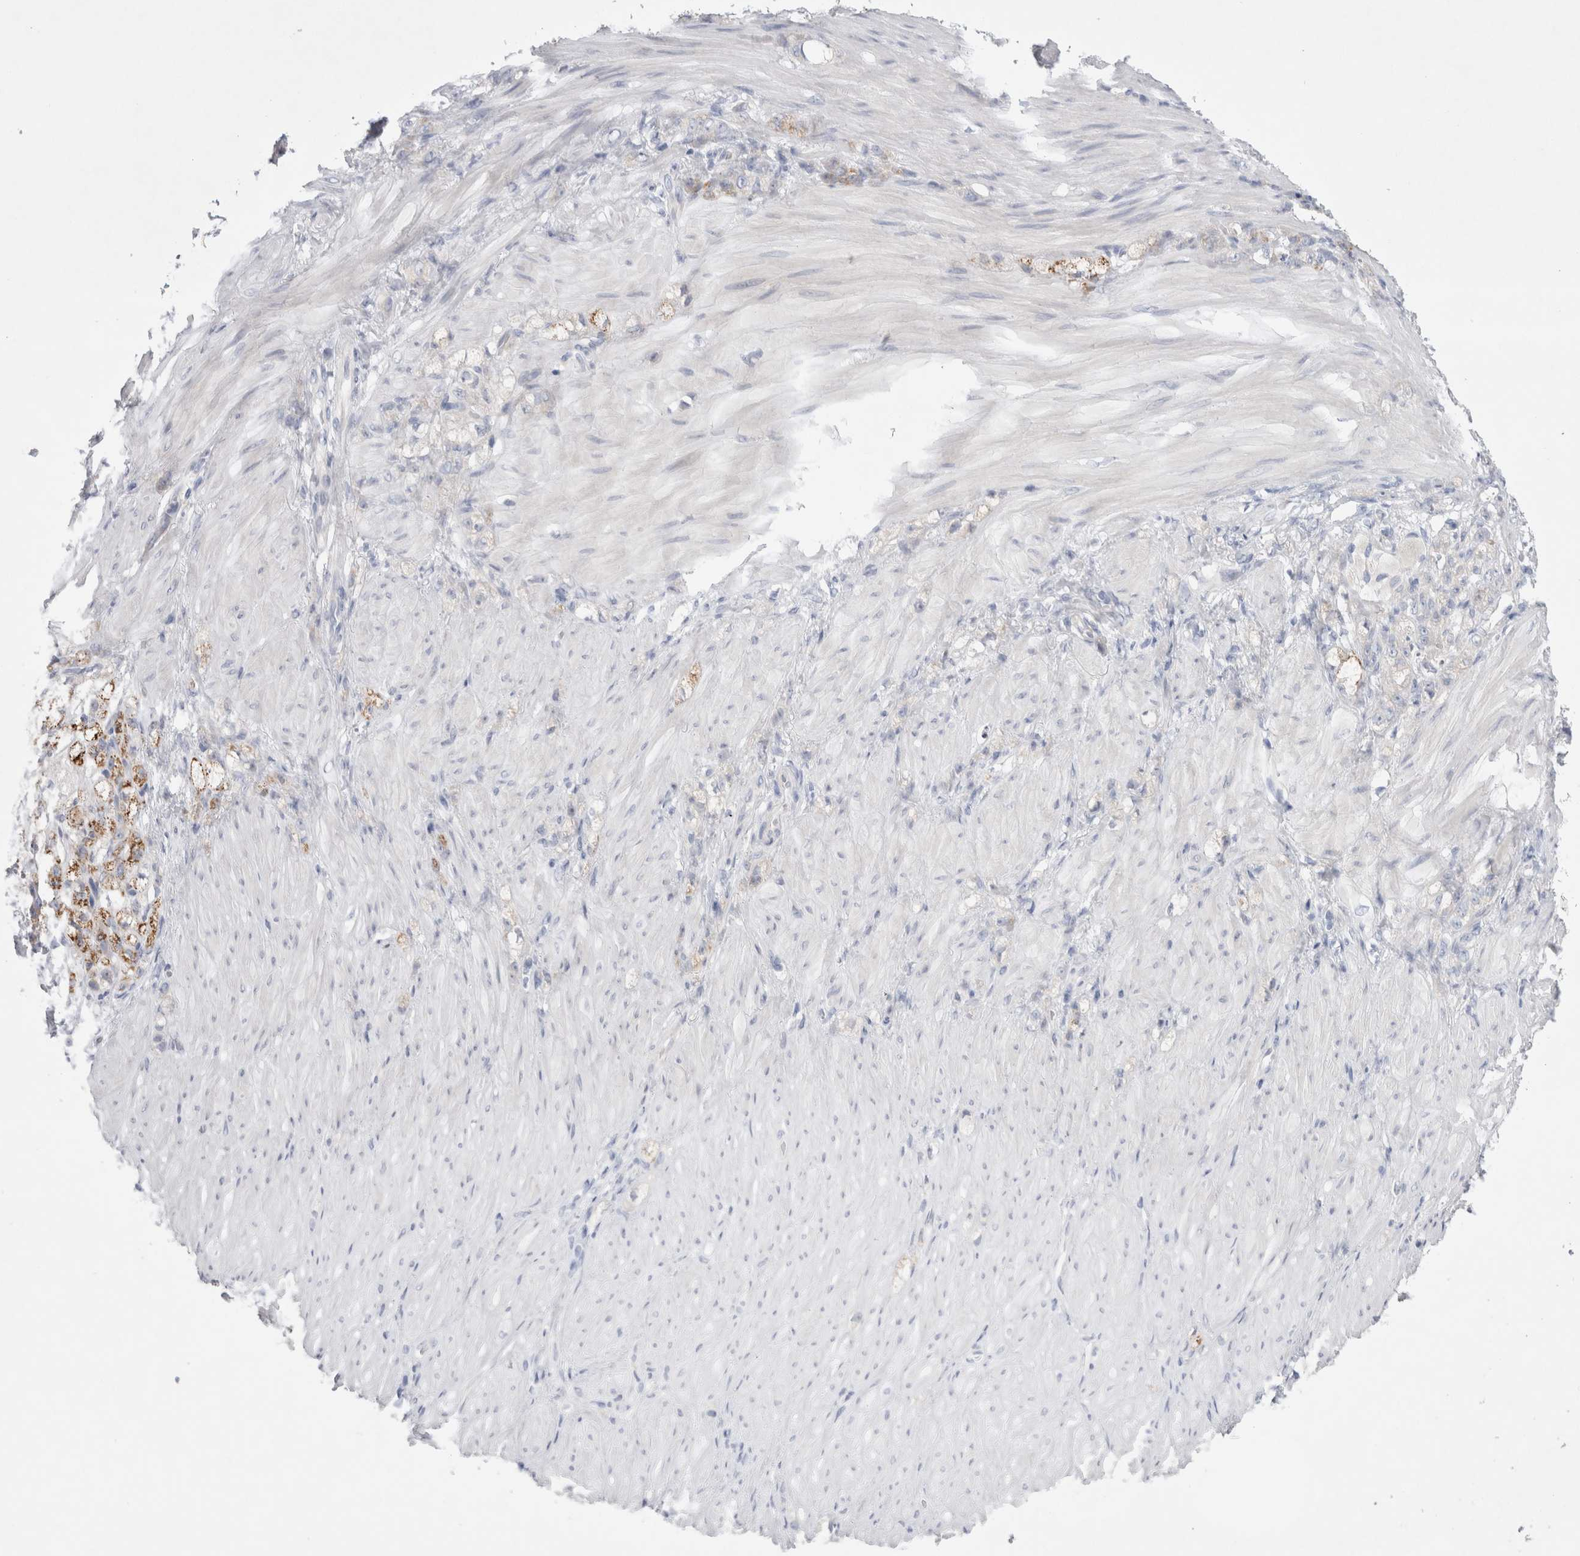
{"staining": {"intensity": "moderate", "quantity": "<25%", "location": "cytoplasmic/membranous"}, "tissue": "stomach cancer", "cell_type": "Tumor cells", "image_type": "cancer", "snomed": [{"axis": "morphology", "description": "Normal tissue, NOS"}, {"axis": "morphology", "description": "Adenocarcinoma, NOS"}, {"axis": "topography", "description": "Stomach"}], "caption": "The photomicrograph shows staining of stomach cancer, revealing moderate cytoplasmic/membranous protein expression (brown color) within tumor cells.", "gene": "RBM12B", "patient": {"sex": "male", "age": 82}}